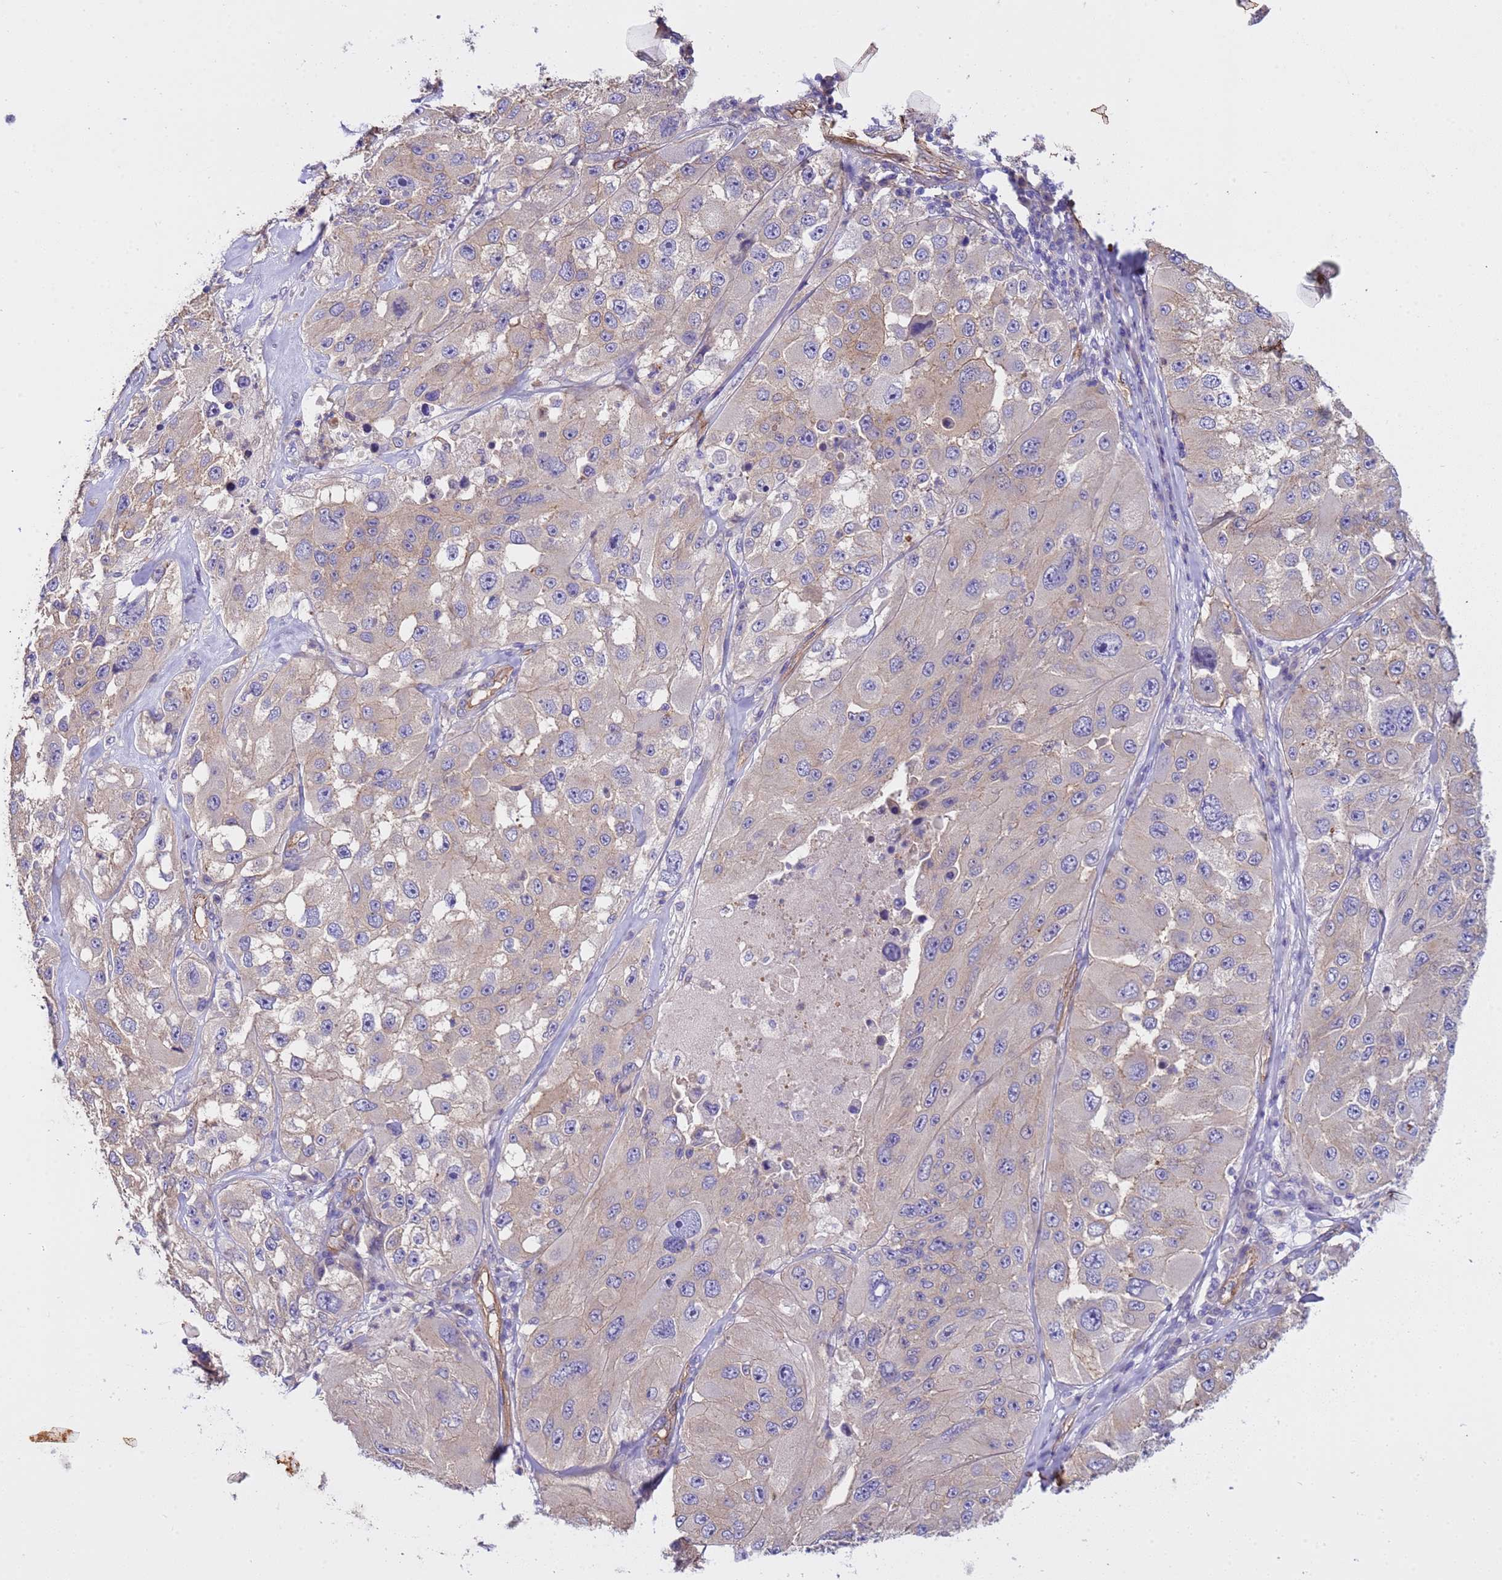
{"staining": {"intensity": "weak", "quantity": "<25%", "location": "cytoplasmic/membranous"}, "tissue": "melanoma", "cell_type": "Tumor cells", "image_type": "cancer", "snomed": [{"axis": "morphology", "description": "Malignant melanoma, Metastatic site"}, {"axis": "topography", "description": "Lymph node"}], "caption": "The histopathology image demonstrates no significant staining in tumor cells of malignant melanoma (metastatic site). The staining was performed using DAB (3,3'-diaminobenzidine) to visualize the protein expression in brown, while the nuclei were stained in blue with hematoxylin (Magnification: 20x).", "gene": "ZNF248", "patient": {"sex": "male", "age": 62}}